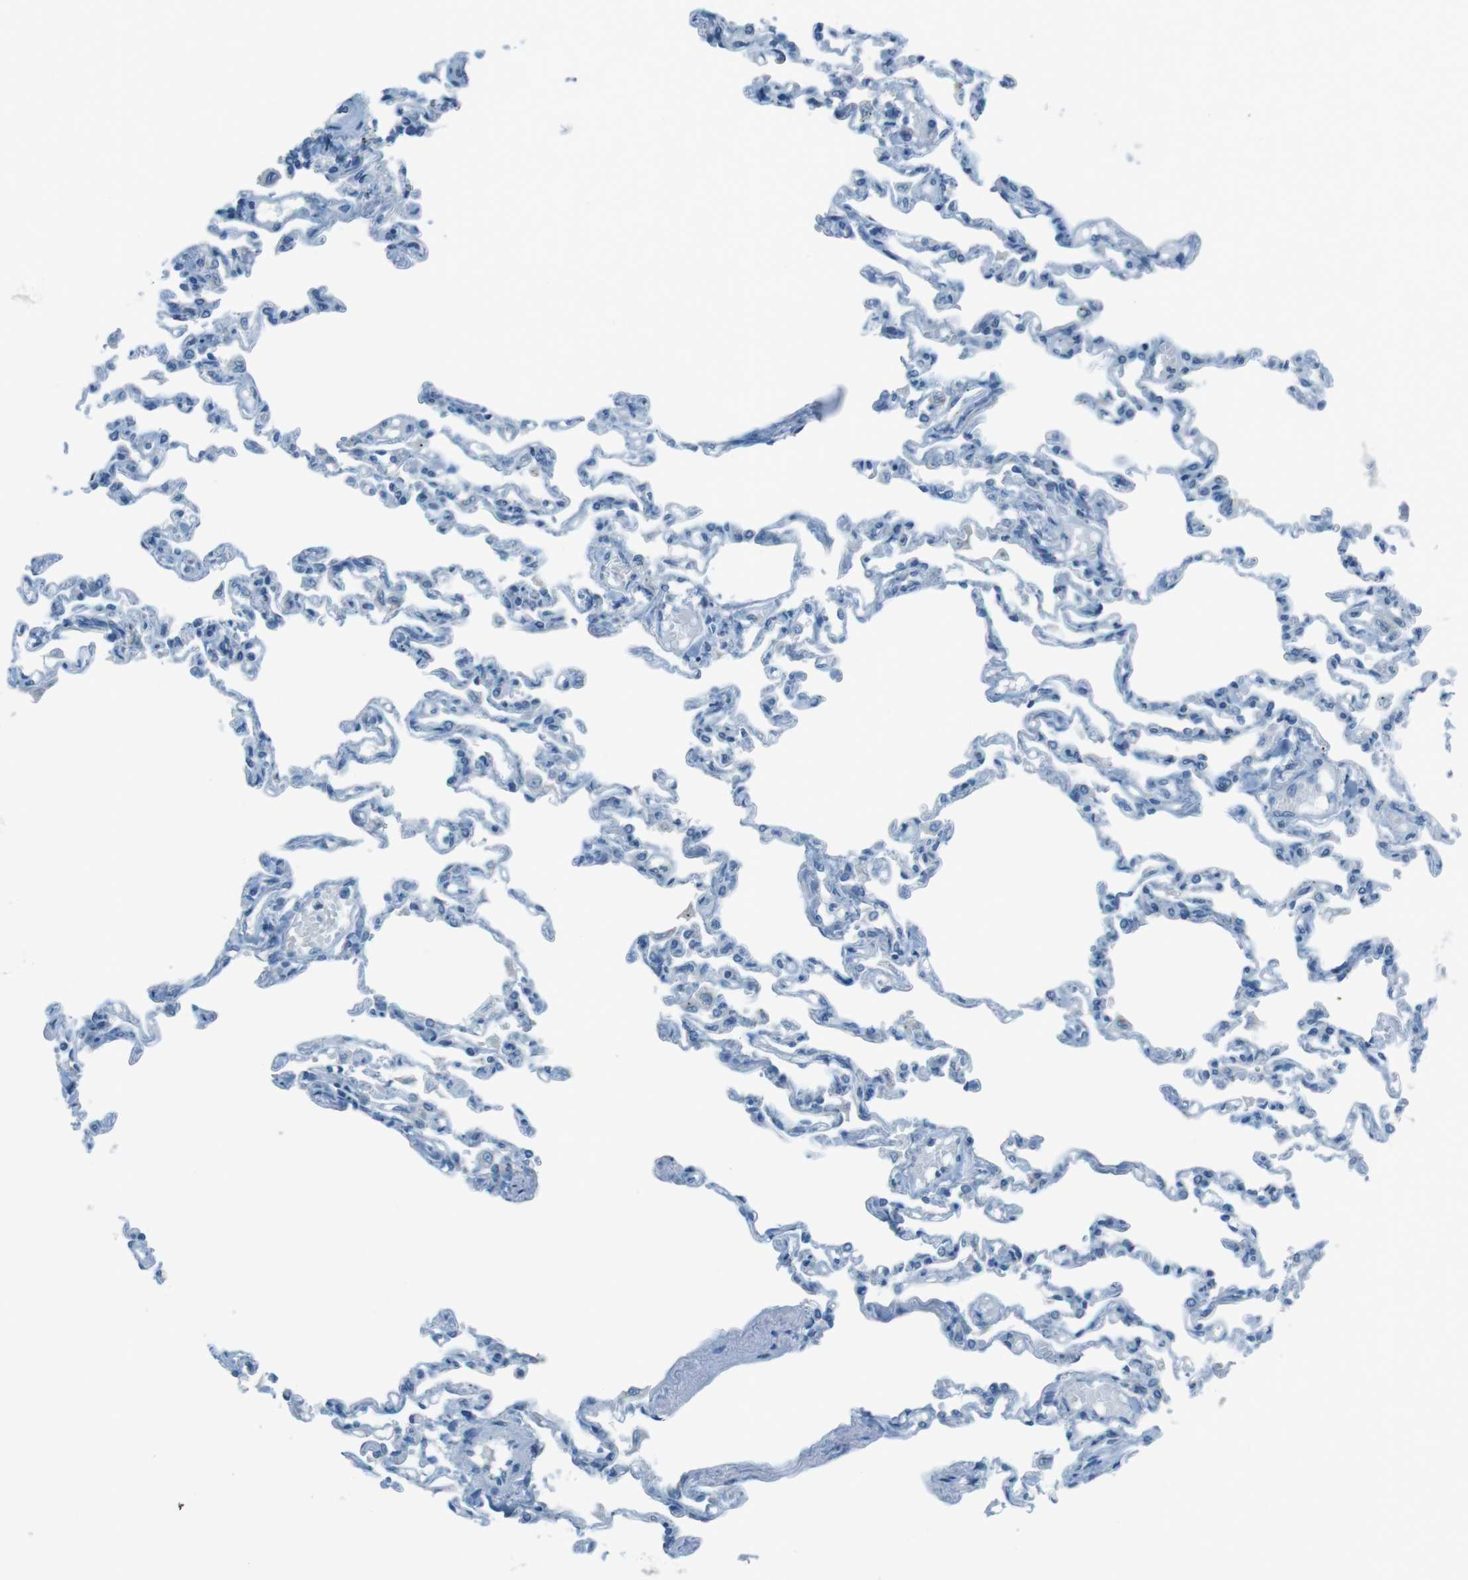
{"staining": {"intensity": "negative", "quantity": "none", "location": "none"}, "tissue": "lung", "cell_type": "Alveolar cells", "image_type": "normal", "snomed": [{"axis": "morphology", "description": "Normal tissue, NOS"}, {"axis": "topography", "description": "Lung"}], "caption": "Immunohistochemistry (IHC) photomicrograph of unremarkable lung: lung stained with DAB reveals no significant protein staining in alveolar cells.", "gene": "TXNDC15", "patient": {"sex": "male", "age": 21}}